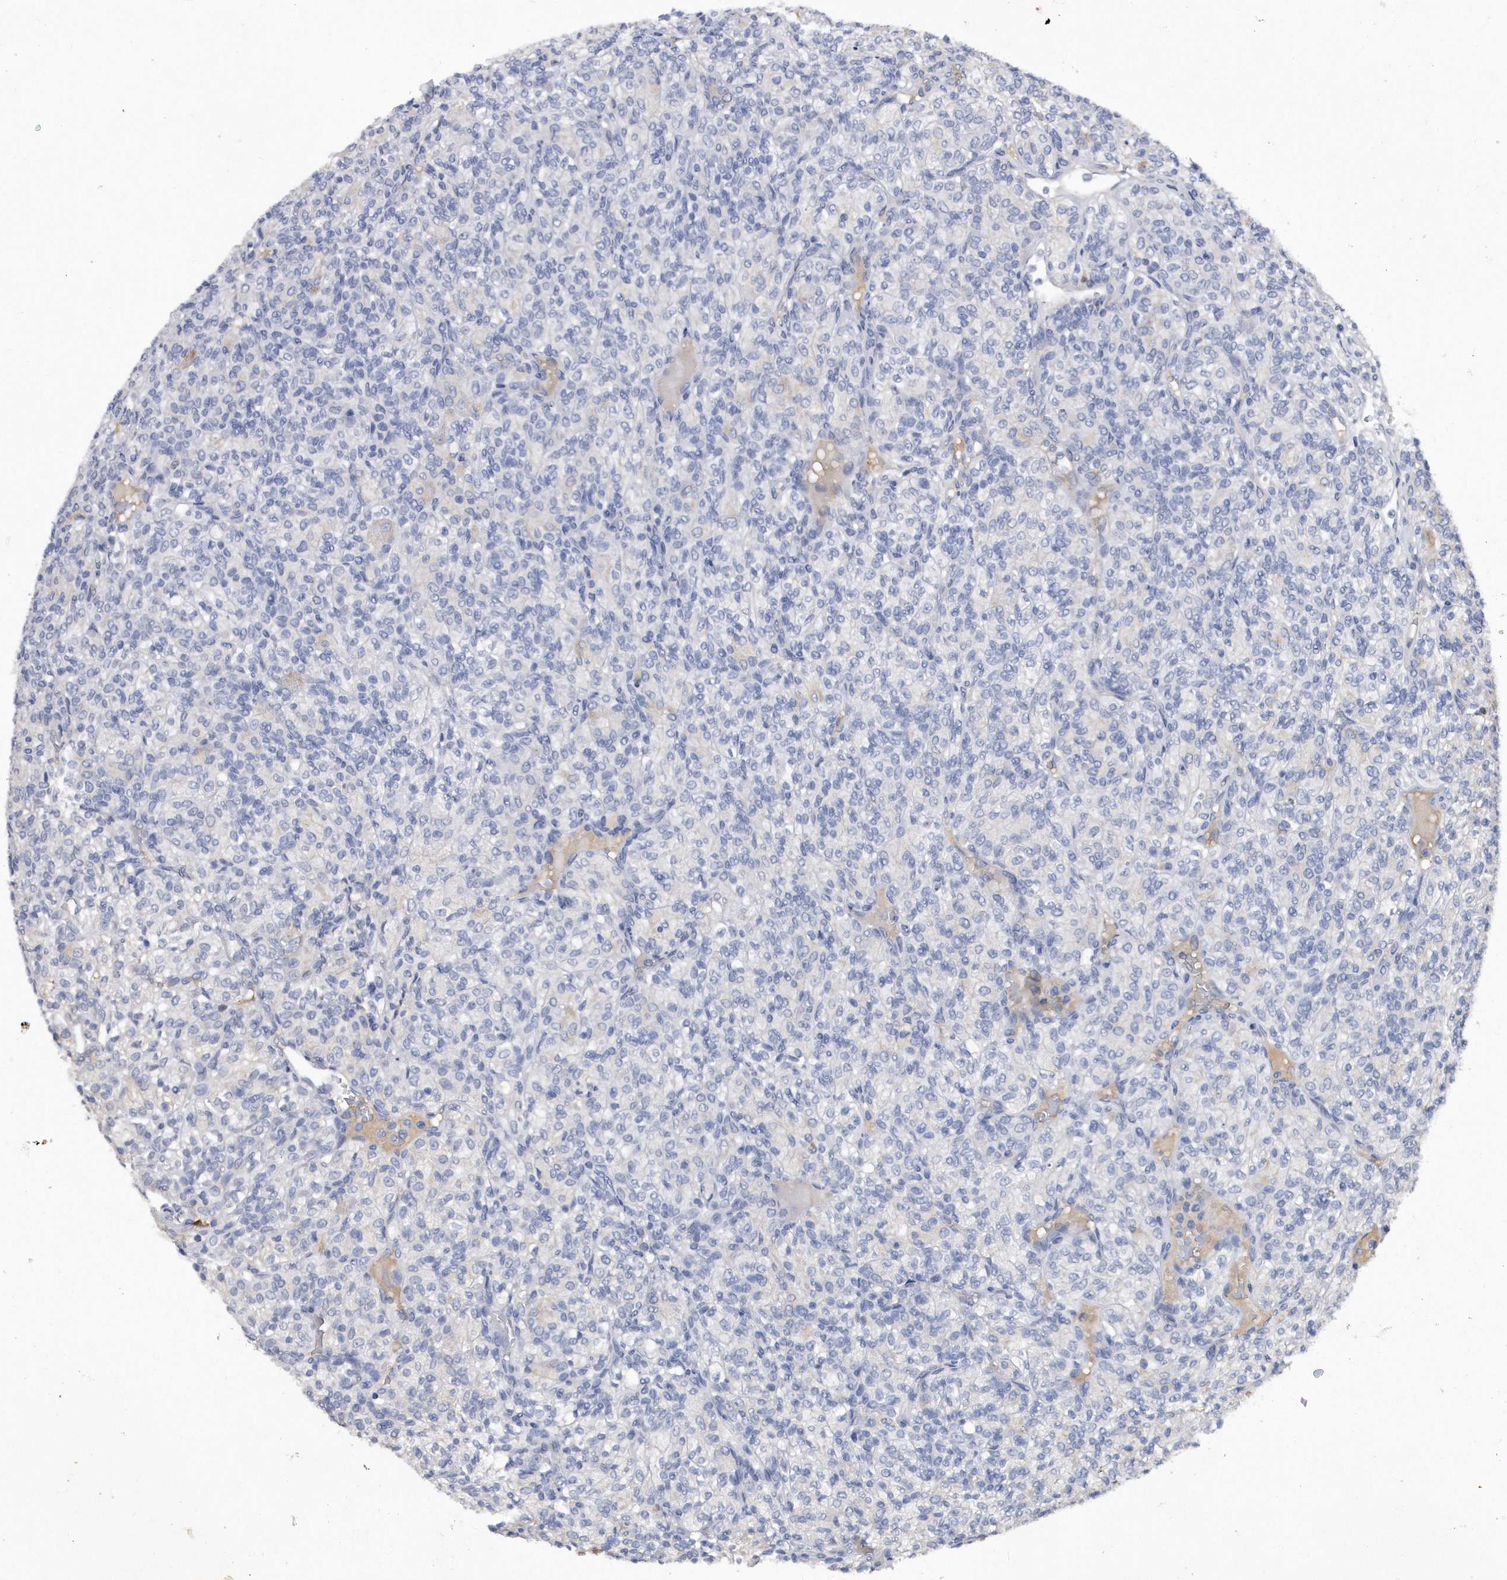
{"staining": {"intensity": "negative", "quantity": "none", "location": "none"}, "tissue": "renal cancer", "cell_type": "Tumor cells", "image_type": "cancer", "snomed": [{"axis": "morphology", "description": "Adenocarcinoma, NOS"}, {"axis": "topography", "description": "Kidney"}], "caption": "DAB (3,3'-diaminobenzidine) immunohistochemical staining of renal cancer exhibits no significant positivity in tumor cells.", "gene": "ASNS", "patient": {"sex": "male", "age": 77}}